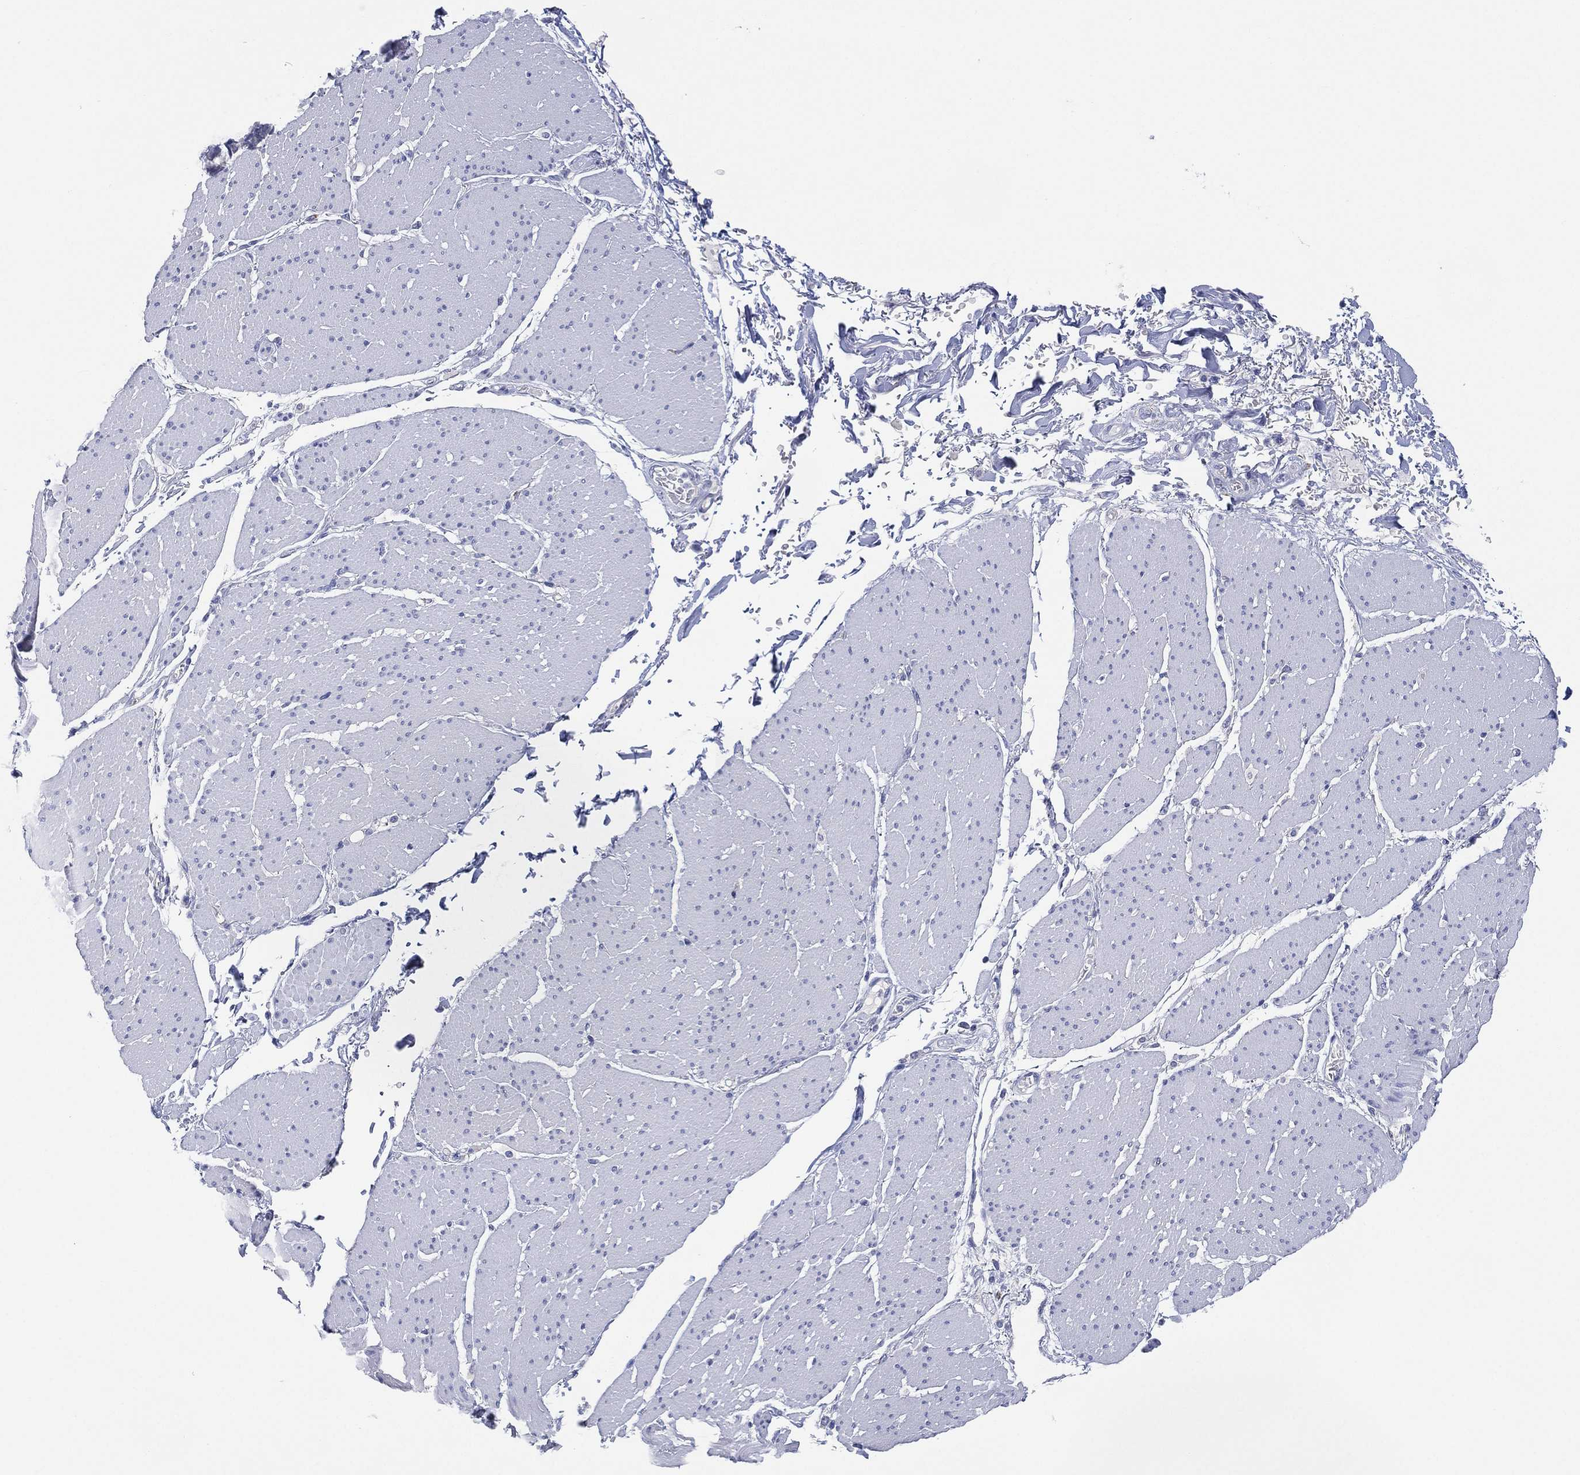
{"staining": {"intensity": "negative", "quantity": "none", "location": "none"}, "tissue": "smooth muscle", "cell_type": "Smooth muscle cells", "image_type": "normal", "snomed": [{"axis": "morphology", "description": "Normal tissue, NOS"}, {"axis": "topography", "description": "Smooth muscle"}, {"axis": "topography", "description": "Anal"}], "caption": "The immunohistochemistry image has no significant expression in smooth muscle cells of smooth muscle. (DAB (3,3'-diaminobenzidine) IHC, high magnification).", "gene": "C5orf46", "patient": {"sex": "male", "age": 83}}